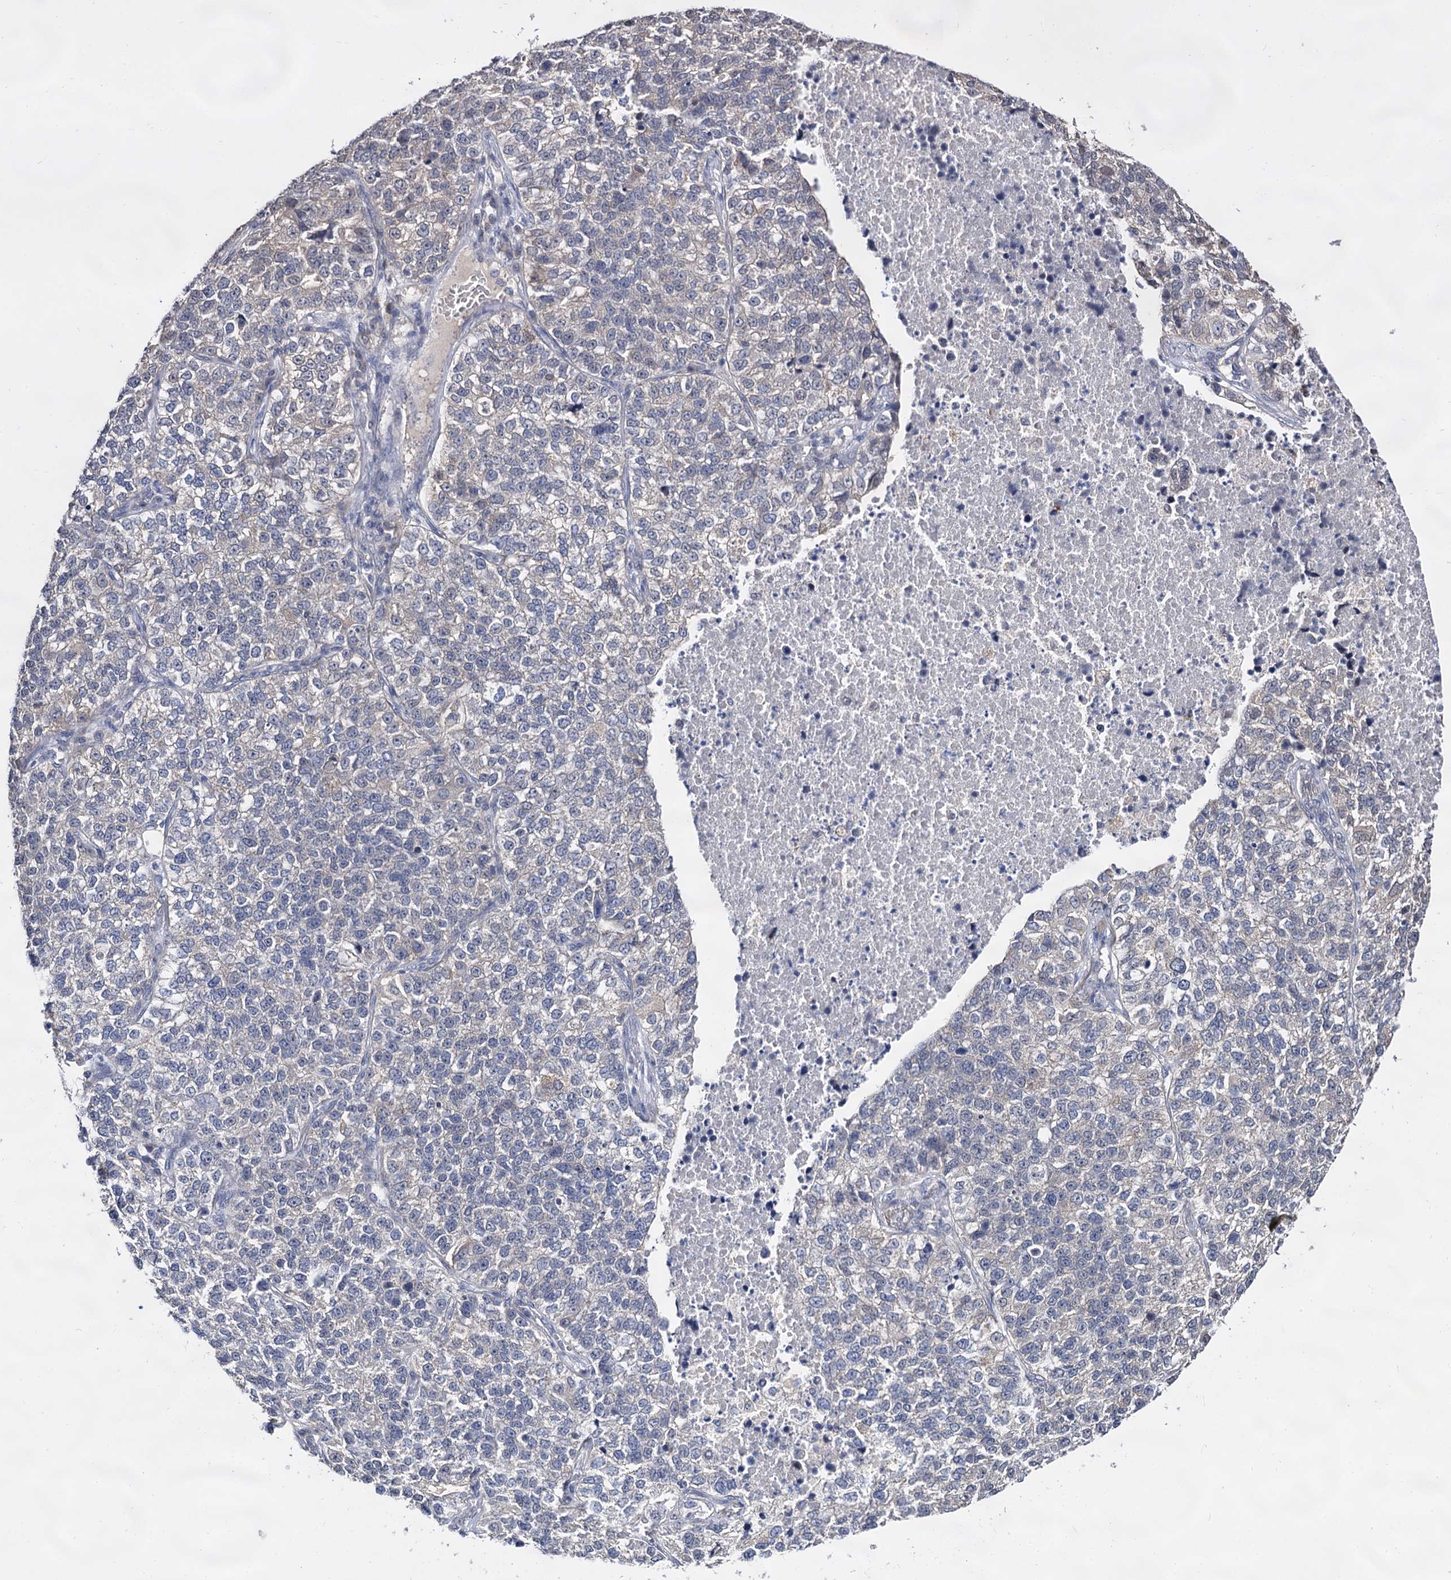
{"staining": {"intensity": "negative", "quantity": "none", "location": "none"}, "tissue": "lung cancer", "cell_type": "Tumor cells", "image_type": "cancer", "snomed": [{"axis": "morphology", "description": "Adenocarcinoma, NOS"}, {"axis": "topography", "description": "Lung"}], "caption": "High magnification brightfield microscopy of lung cancer stained with DAB (brown) and counterstained with hematoxylin (blue): tumor cells show no significant expression.", "gene": "ARFIP2", "patient": {"sex": "male", "age": 49}}